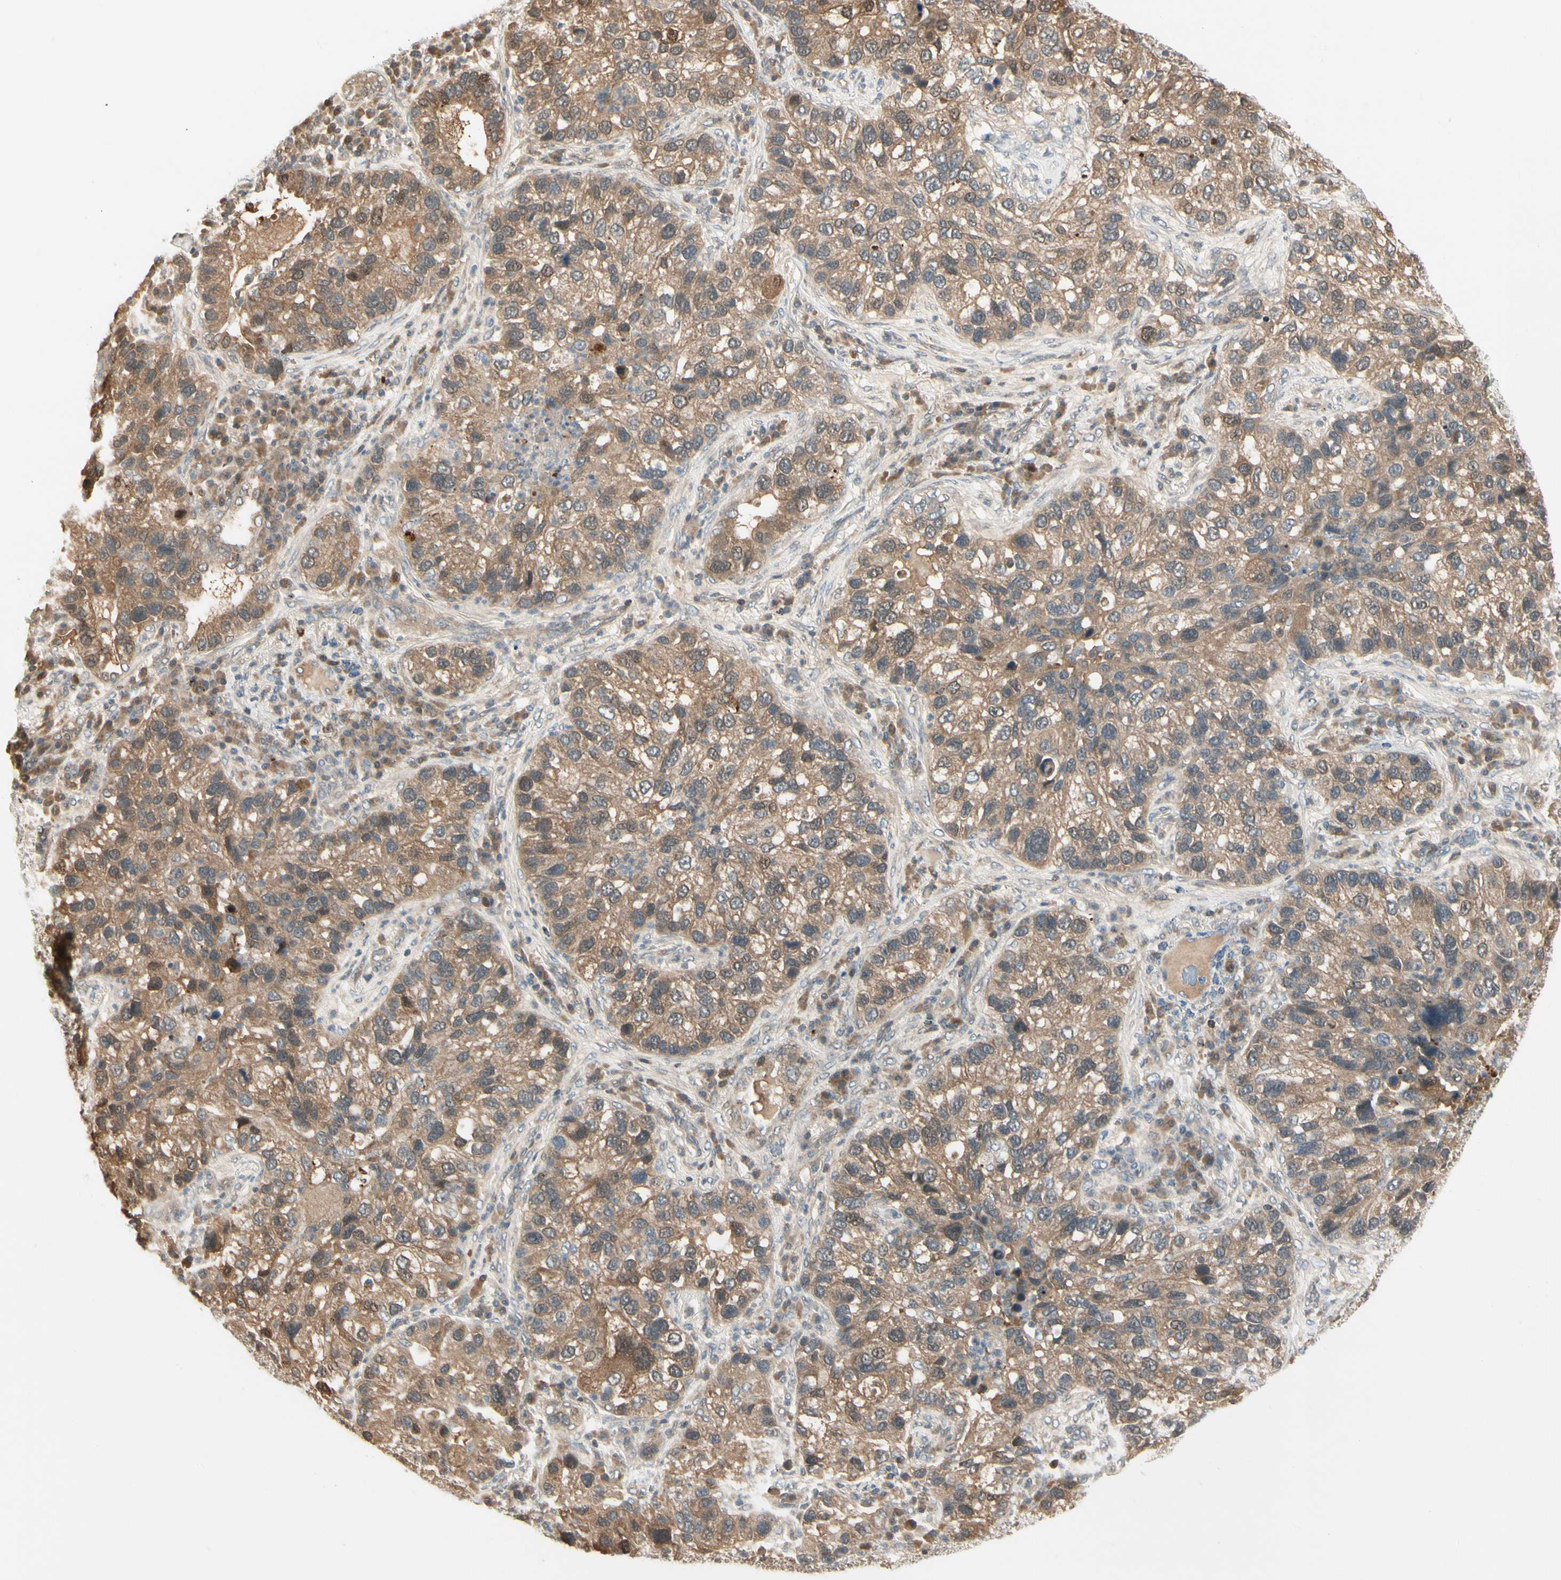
{"staining": {"intensity": "moderate", "quantity": ">75%", "location": "cytoplasmic/membranous"}, "tissue": "lung cancer", "cell_type": "Tumor cells", "image_type": "cancer", "snomed": [{"axis": "morphology", "description": "Normal tissue, NOS"}, {"axis": "morphology", "description": "Adenocarcinoma, NOS"}, {"axis": "topography", "description": "Bronchus"}, {"axis": "topography", "description": "Lung"}], "caption": "Lung cancer stained for a protein demonstrates moderate cytoplasmic/membranous positivity in tumor cells.", "gene": "EVC", "patient": {"sex": "male", "age": 54}}